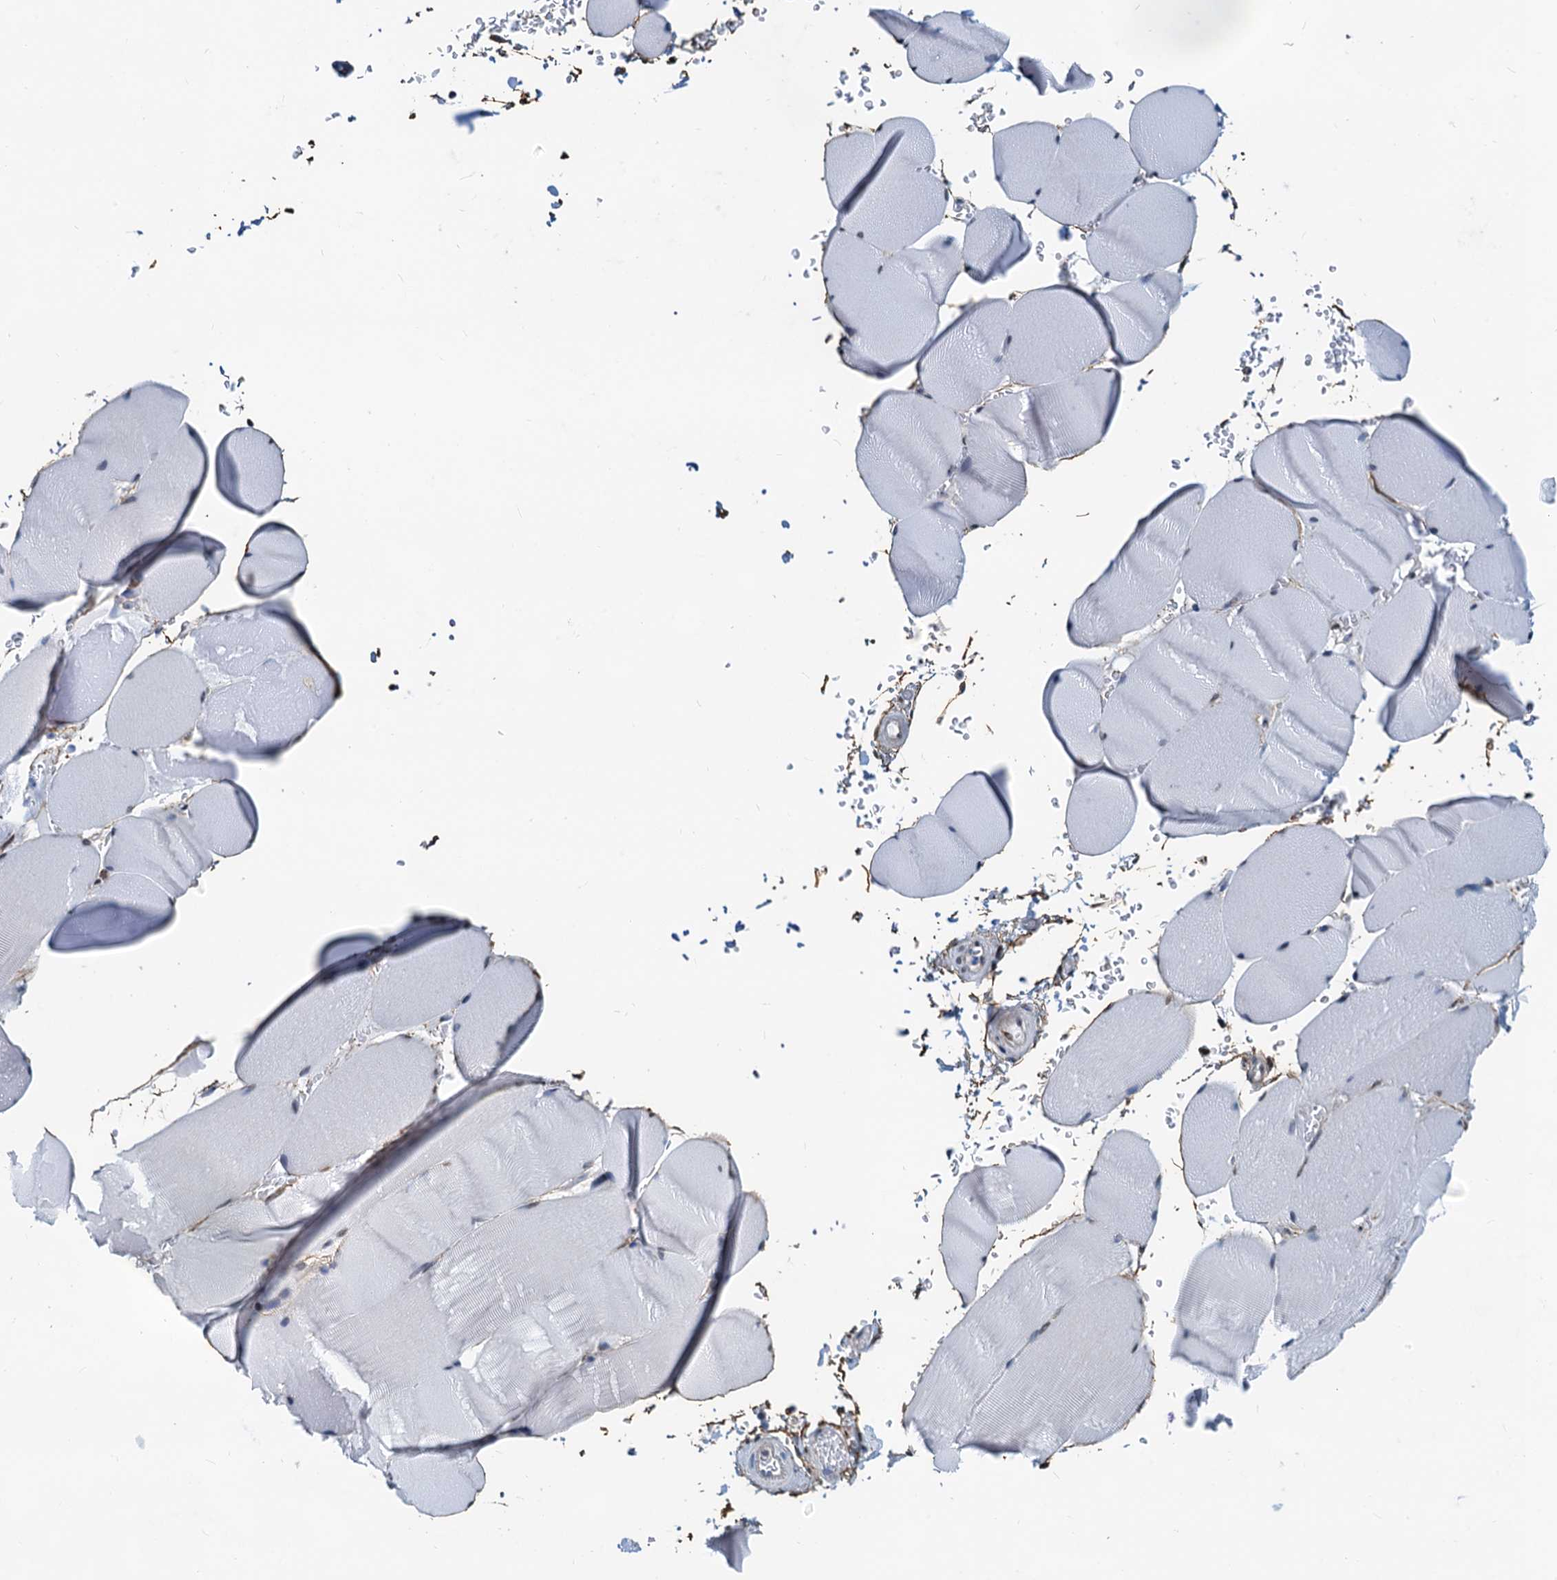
{"staining": {"intensity": "negative", "quantity": "none", "location": "none"}, "tissue": "skeletal muscle", "cell_type": "Myocytes", "image_type": "normal", "snomed": [{"axis": "morphology", "description": "Normal tissue, NOS"}, {"axis": "topography", "description": "Skeletal muscle"}, {"axis": "topography", "description": "Head-Neck"}], "caption": "Immunohistochemical staining of unremarkable human skeletal muscle demonstrates no significant staining in myocytes.", "gene": "PTGES3", "patient": {"sex": "male", "age": 66}}